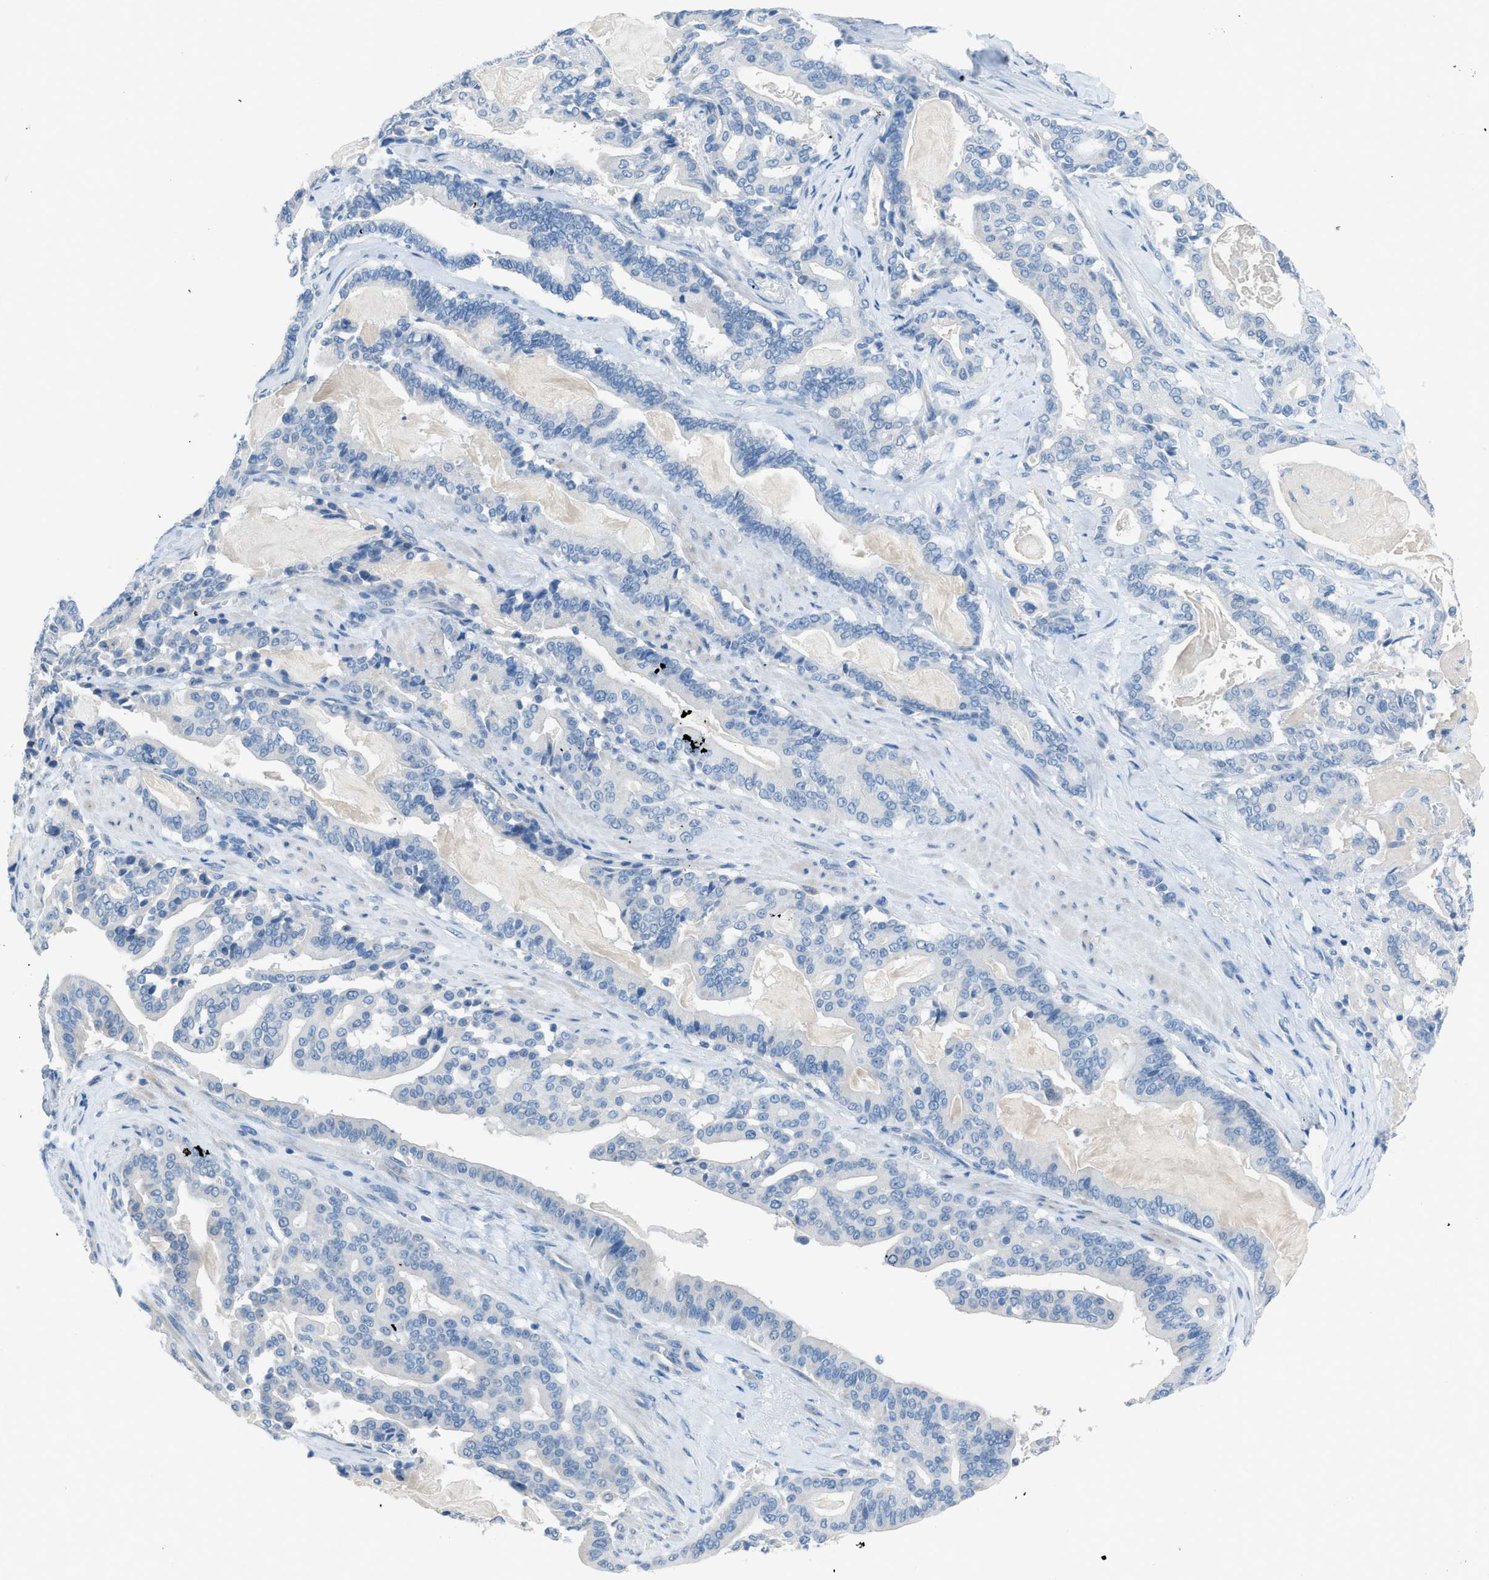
{"staining": {"intensity": "negative", "quantity": "none", "location": "none"}, "tissue": "pancreatic cancer", "cell_type": "Tumor cells", "image_type": "cancer", "snomed": [{"axis": "morphology", "description": "Adenocarcinoma, NOS"}, {"axis": "topography", "description": "Pancreas"}], "caption": "Pancreatic cancer (adenocarcinoma) was stained to show a protein in brown. There is no significant expression in tumor cells. Brightfield microscopy of IHC stained with DAB (3,3'-diaminobenzidine) (brown) and hematoxylin (blue), captured at high magnification.", "gene": "ACAN", "patient": {"sex": "male", "age": 63}}